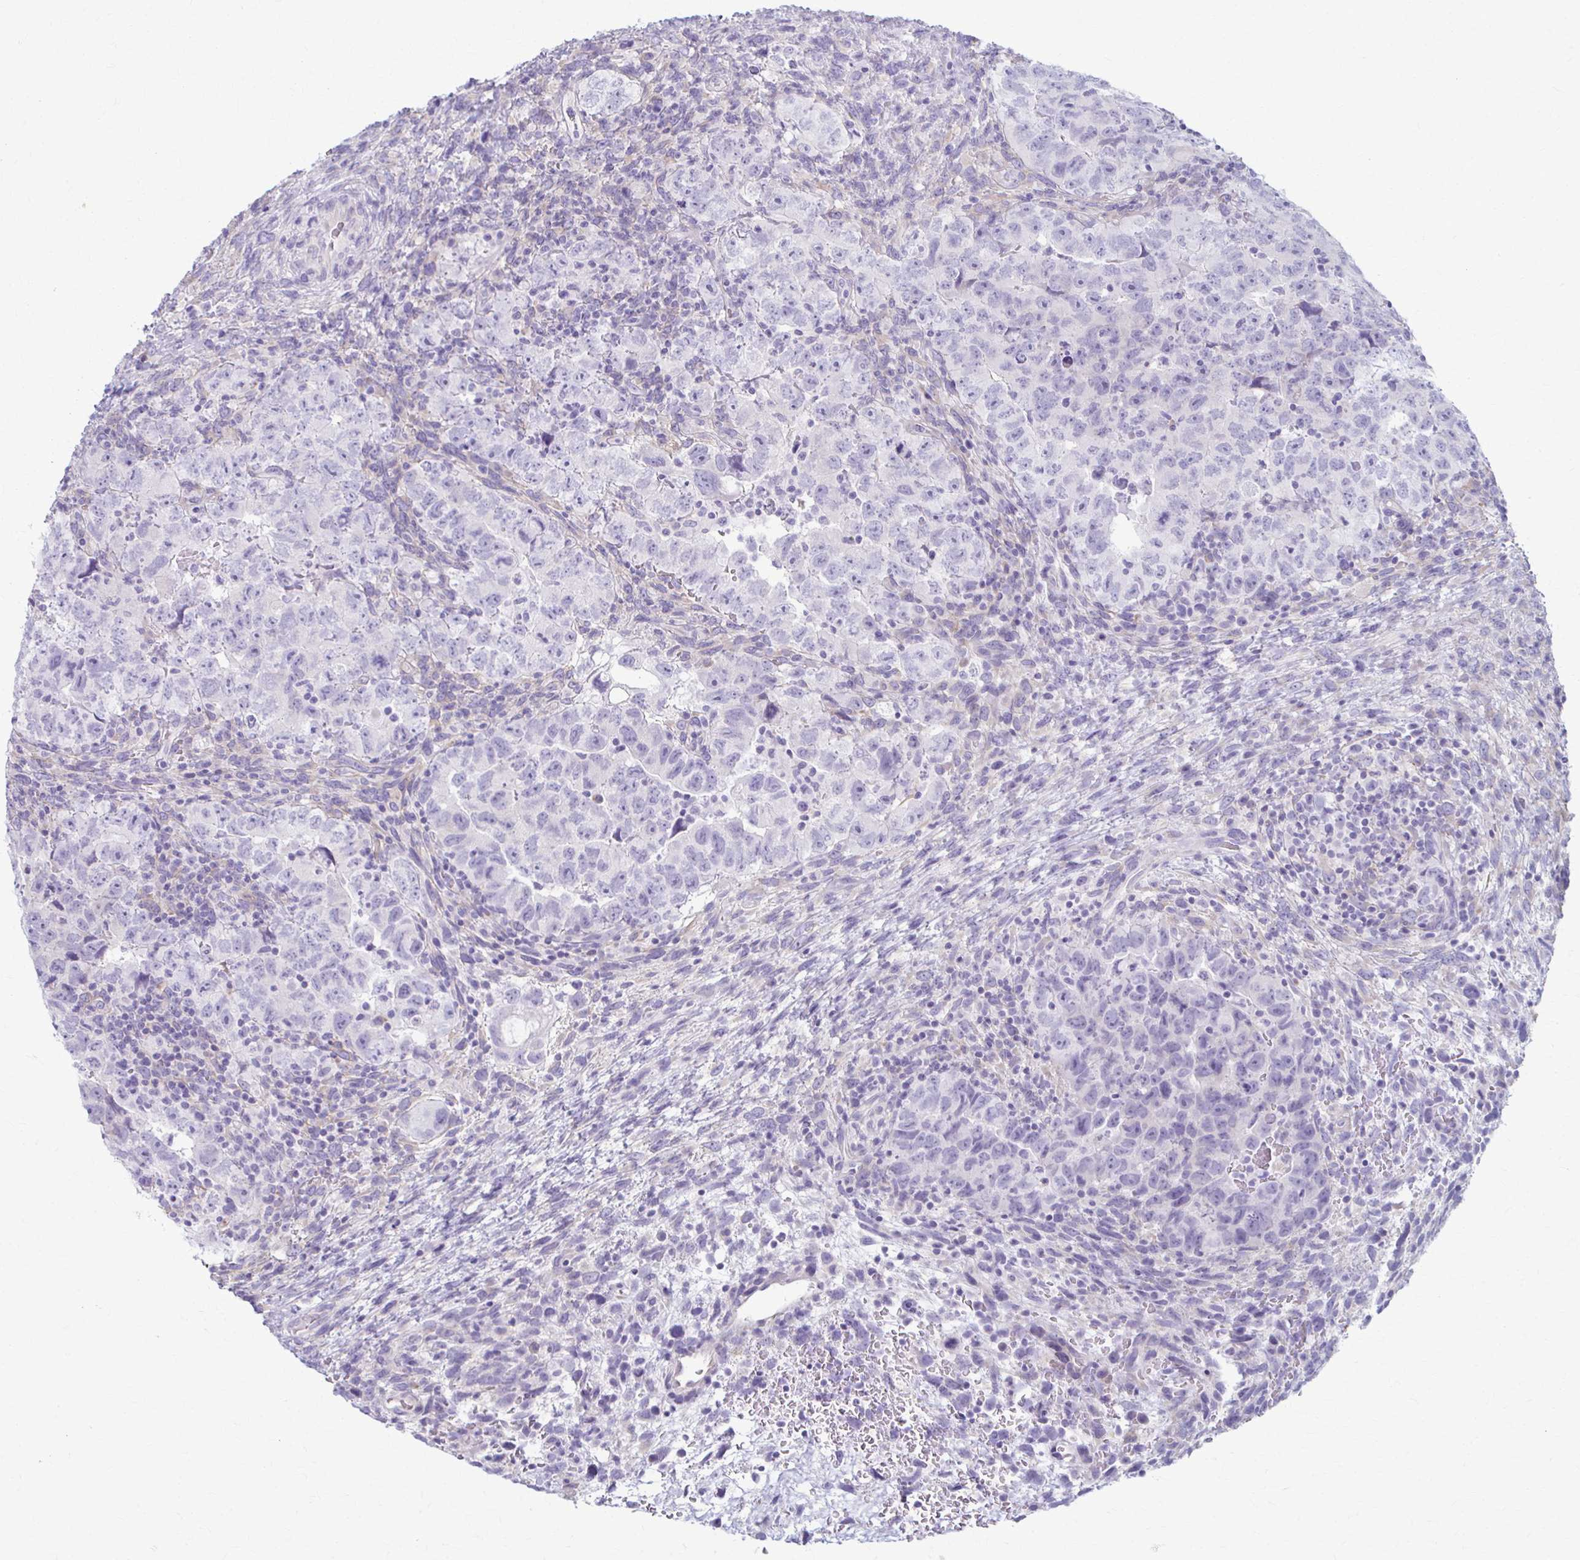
{"staining": {"intensity": "negative", "quantity": "none", "location": "none"}, "tissue": "testis cancer", "cell_type": "Tumor cells", "image_type": "cancer", "snomed": [{"axis": "morphology", "description": "Carcinoma, Embryonal, NOS"}, {"axis": "topography", "description": "Testis"}], "caption": "Protein analysis of testis embryonal carcinoma shows no significant staining in tumor cells.", "gene": "PRKRA", "patient": {"sex": "male", "age": 24}}